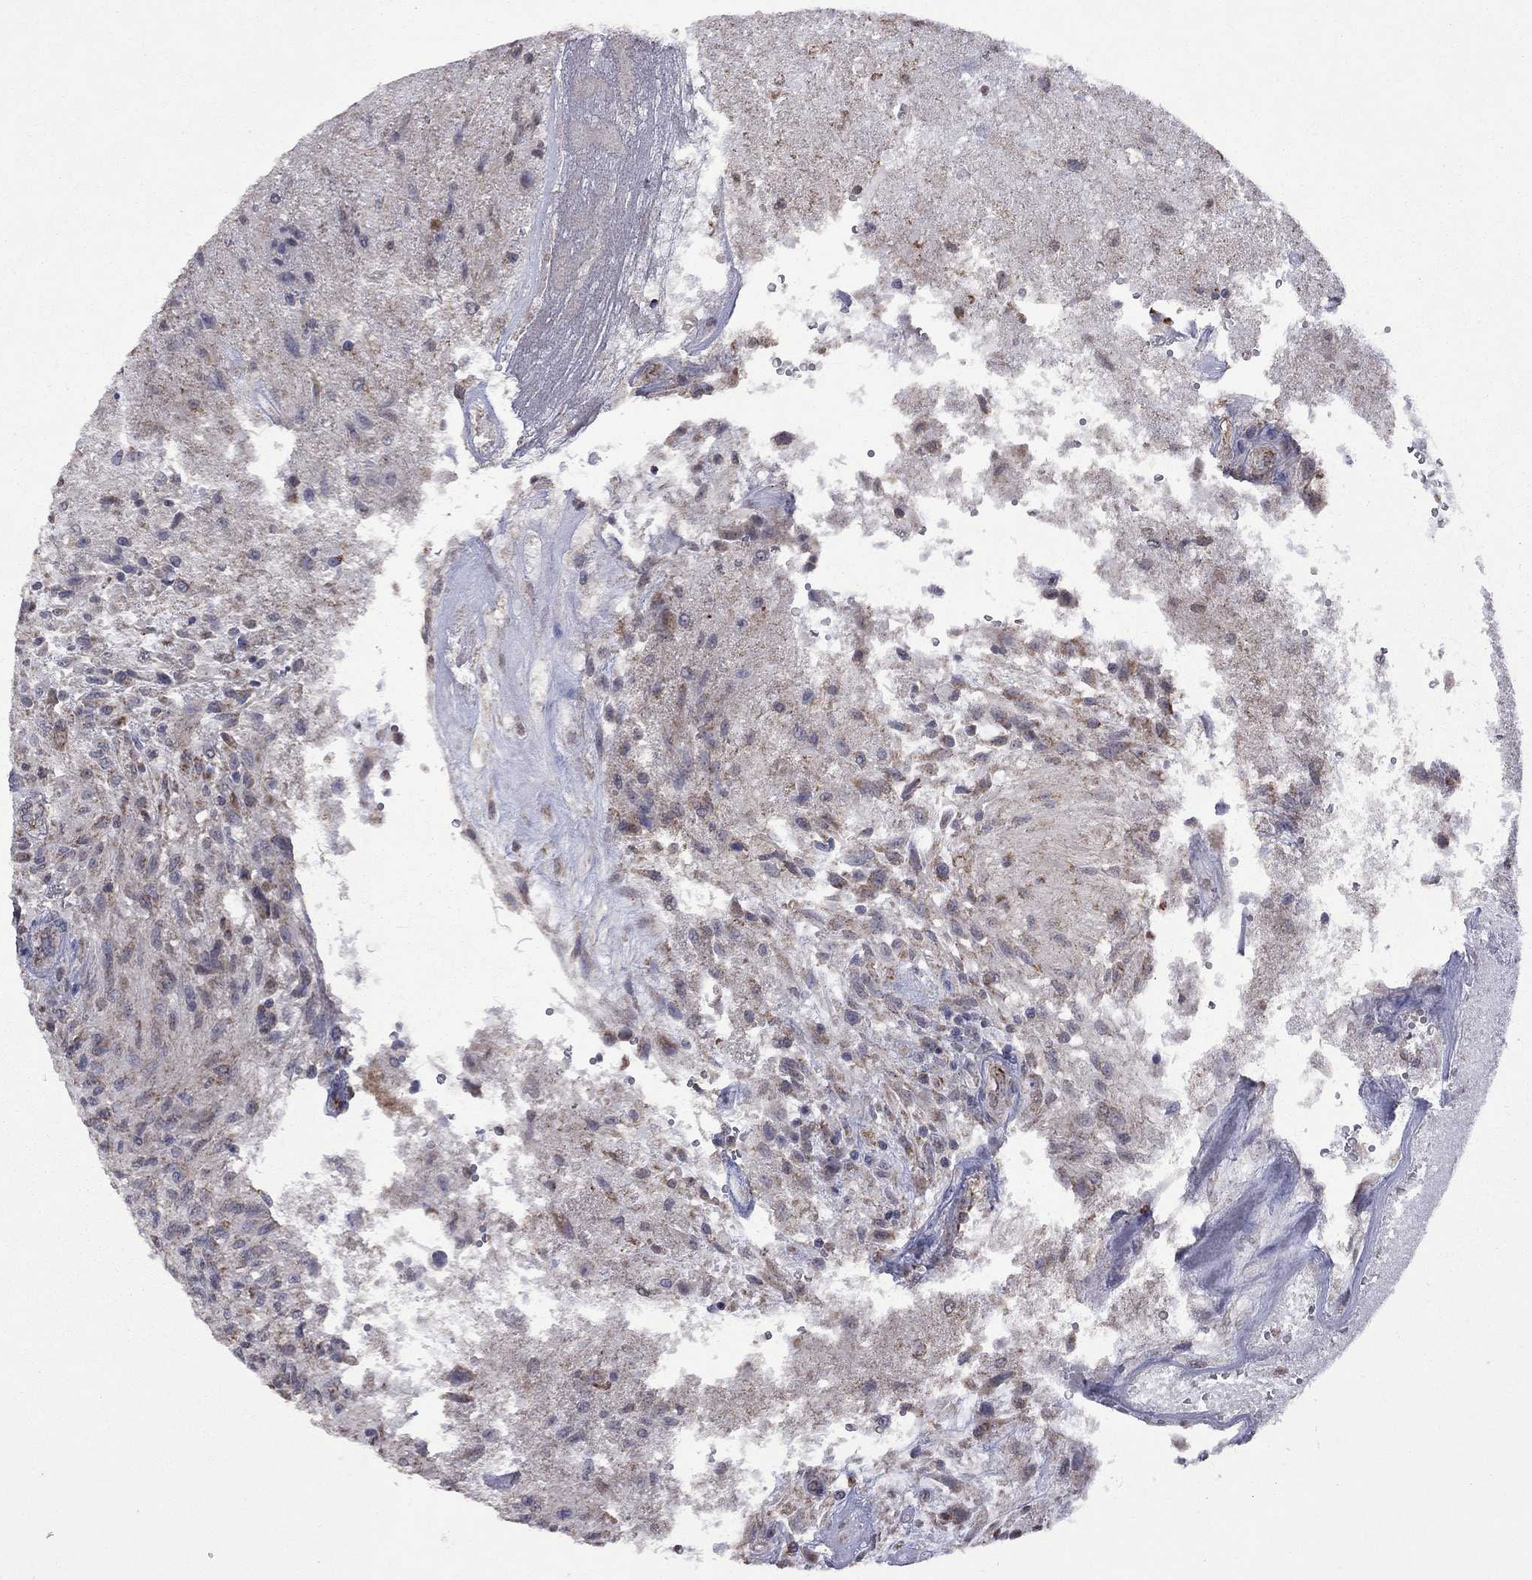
{"staining": {"intensity": "moderate", "quantity": ">75%", "location": "cytoplasmic/membranous"}, "tissue": "glioma", "cell_type": "Tumor cells", "image_type": "cancer", "snomed": [{"axis": "morphology", "description": "Glioma, malignant, High grade"}, {"axis": "topography", "description": "Brain"}], "caption": "A high-resolution image shows IHC staining of high-grade glioma (malignant), which reveals moderate cytoplasmic/membranous positivity in about >75% of tumor cells.", "gene": "NDUFB1", "patient": {"sex": "male", "age": 56}}